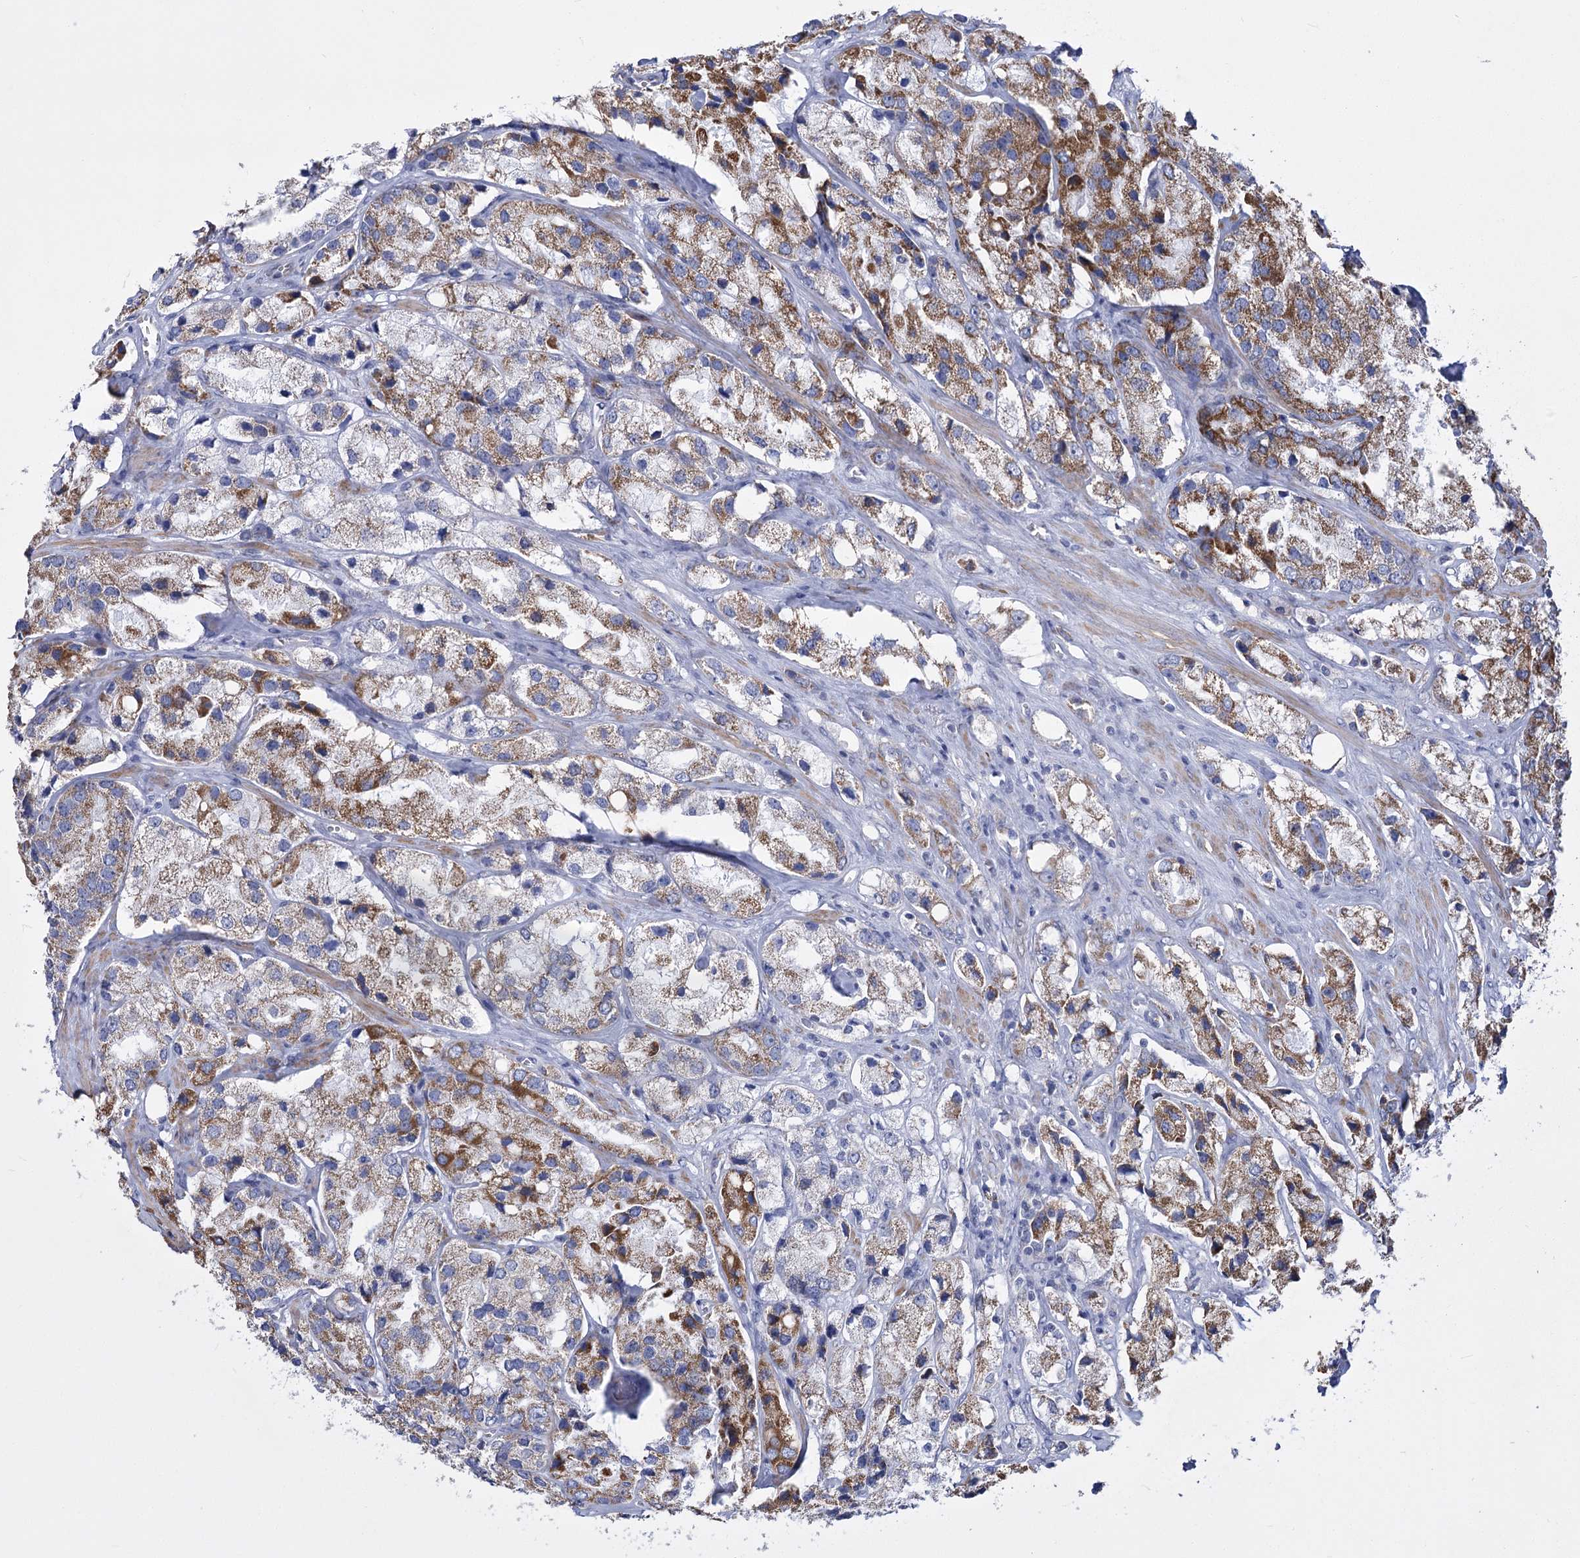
{"staining": {"intensity": "moderate", "quantity": "25%-75%", "location": "cytoplasmic/membranous"}, "tissue": "prostate cancer", "cell_type": "Tumor cells", "image_type": "cancer", "snomed": [{"axis": "morphology", "description": "Adenocarcinoma, High grade"}, {"axis": "topography", "description": "Prostate"}], "caption": "Prostate cancer was stained to show a protein in brown. There is medium levels of moderate cytoplasmic/membranous staining in about 25%-75% of tumor cells.", "gene": "PDHB", "patient": {"sex": "male", "age": 66}}